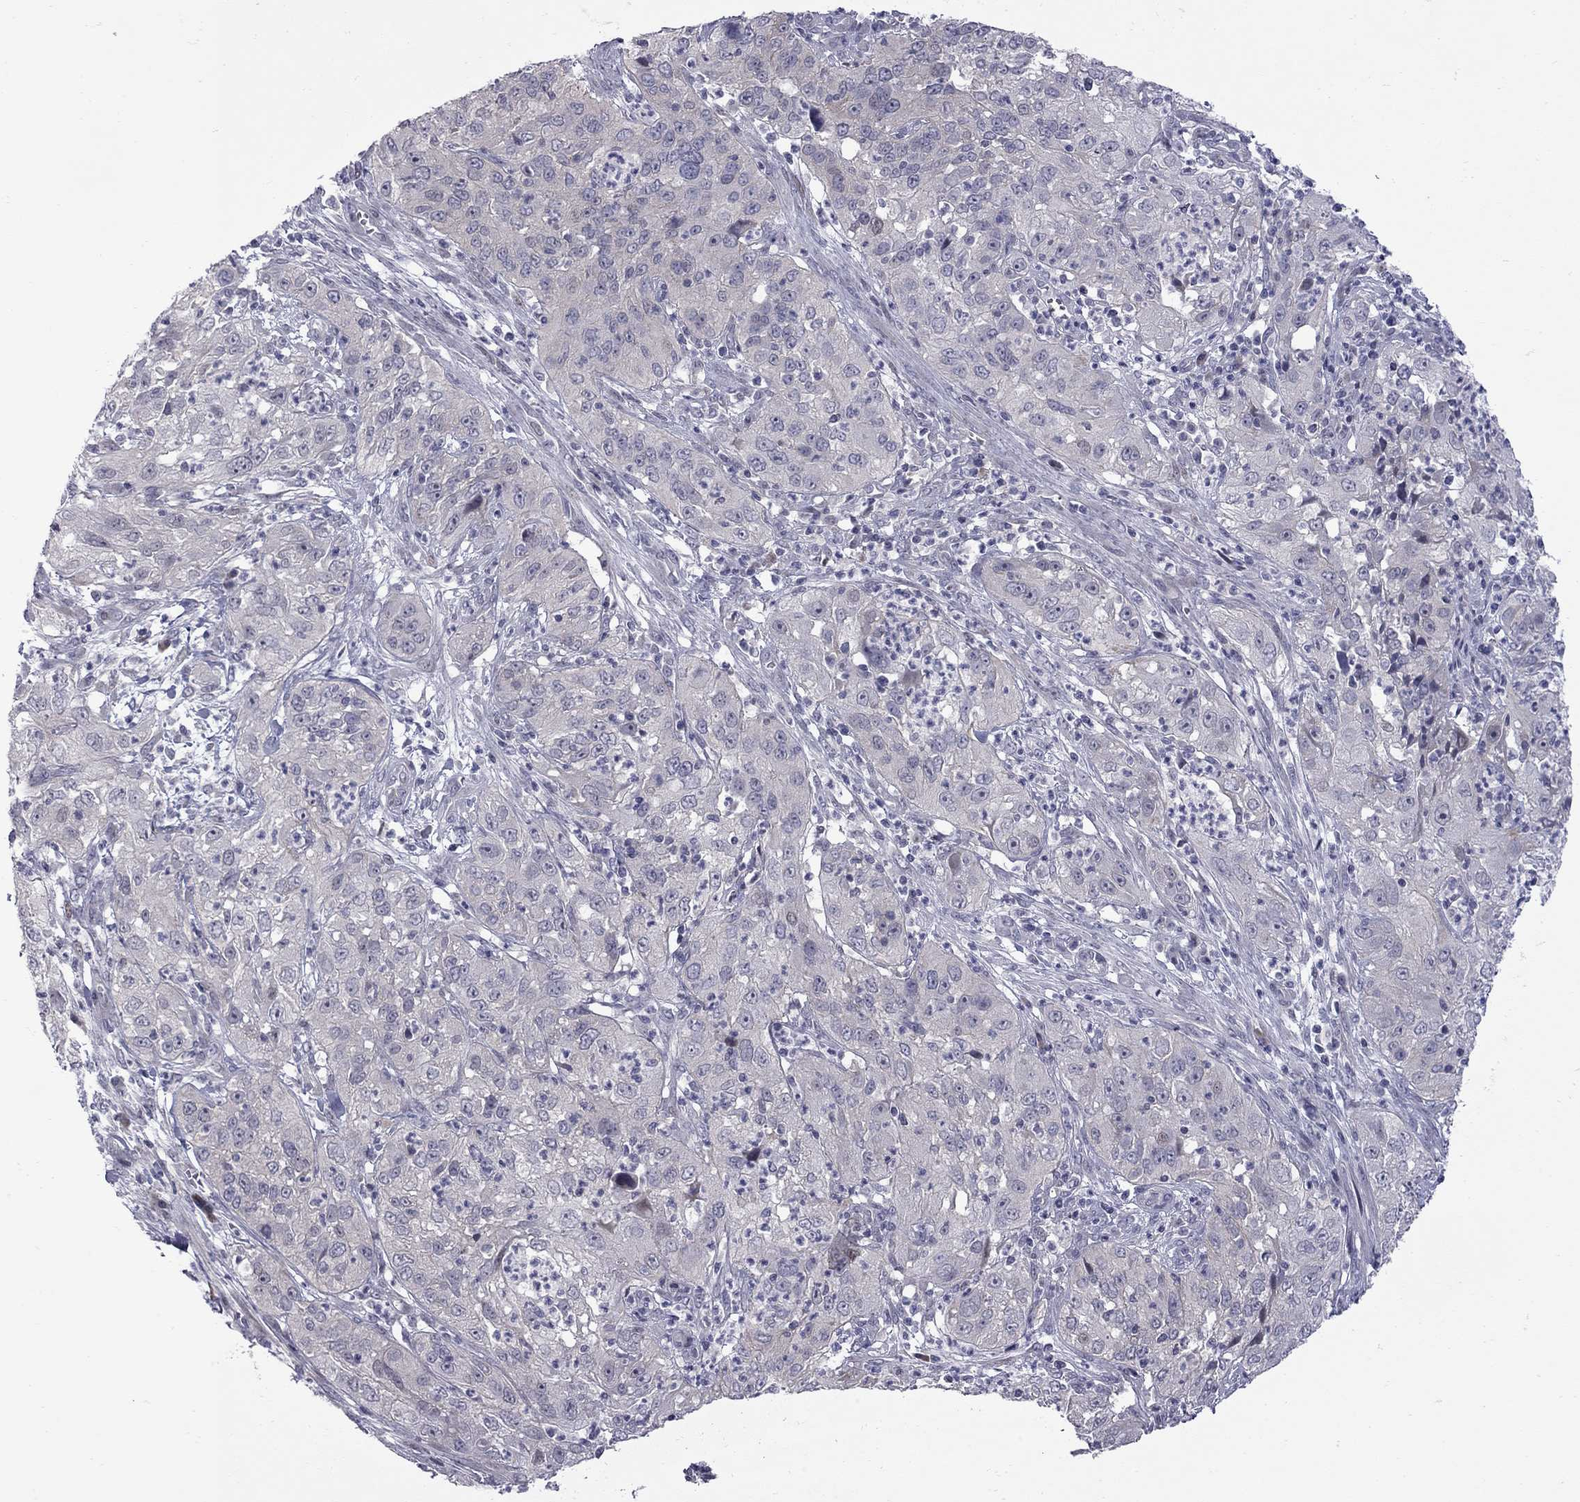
{"staining": {"intensity": "negative", "quantity": "none", "location": "none"}, "tissue": "cervical cancer", "cell_type": "Tumor cells", "image_type": "cancer", "snomed": [{"axis": "morphology", "description": "Squamous cell carcinoma, NOS"}, {"axis": "topography", "description": "Cervix"}], "caption": "High power microscopy histopathology image of an immunohistochemistry (IHC) image of cervical cancer, revealing no significant expression in tumor cells.", "gene": "NRARP", "patient": {"sex": "female", "age": 32}}